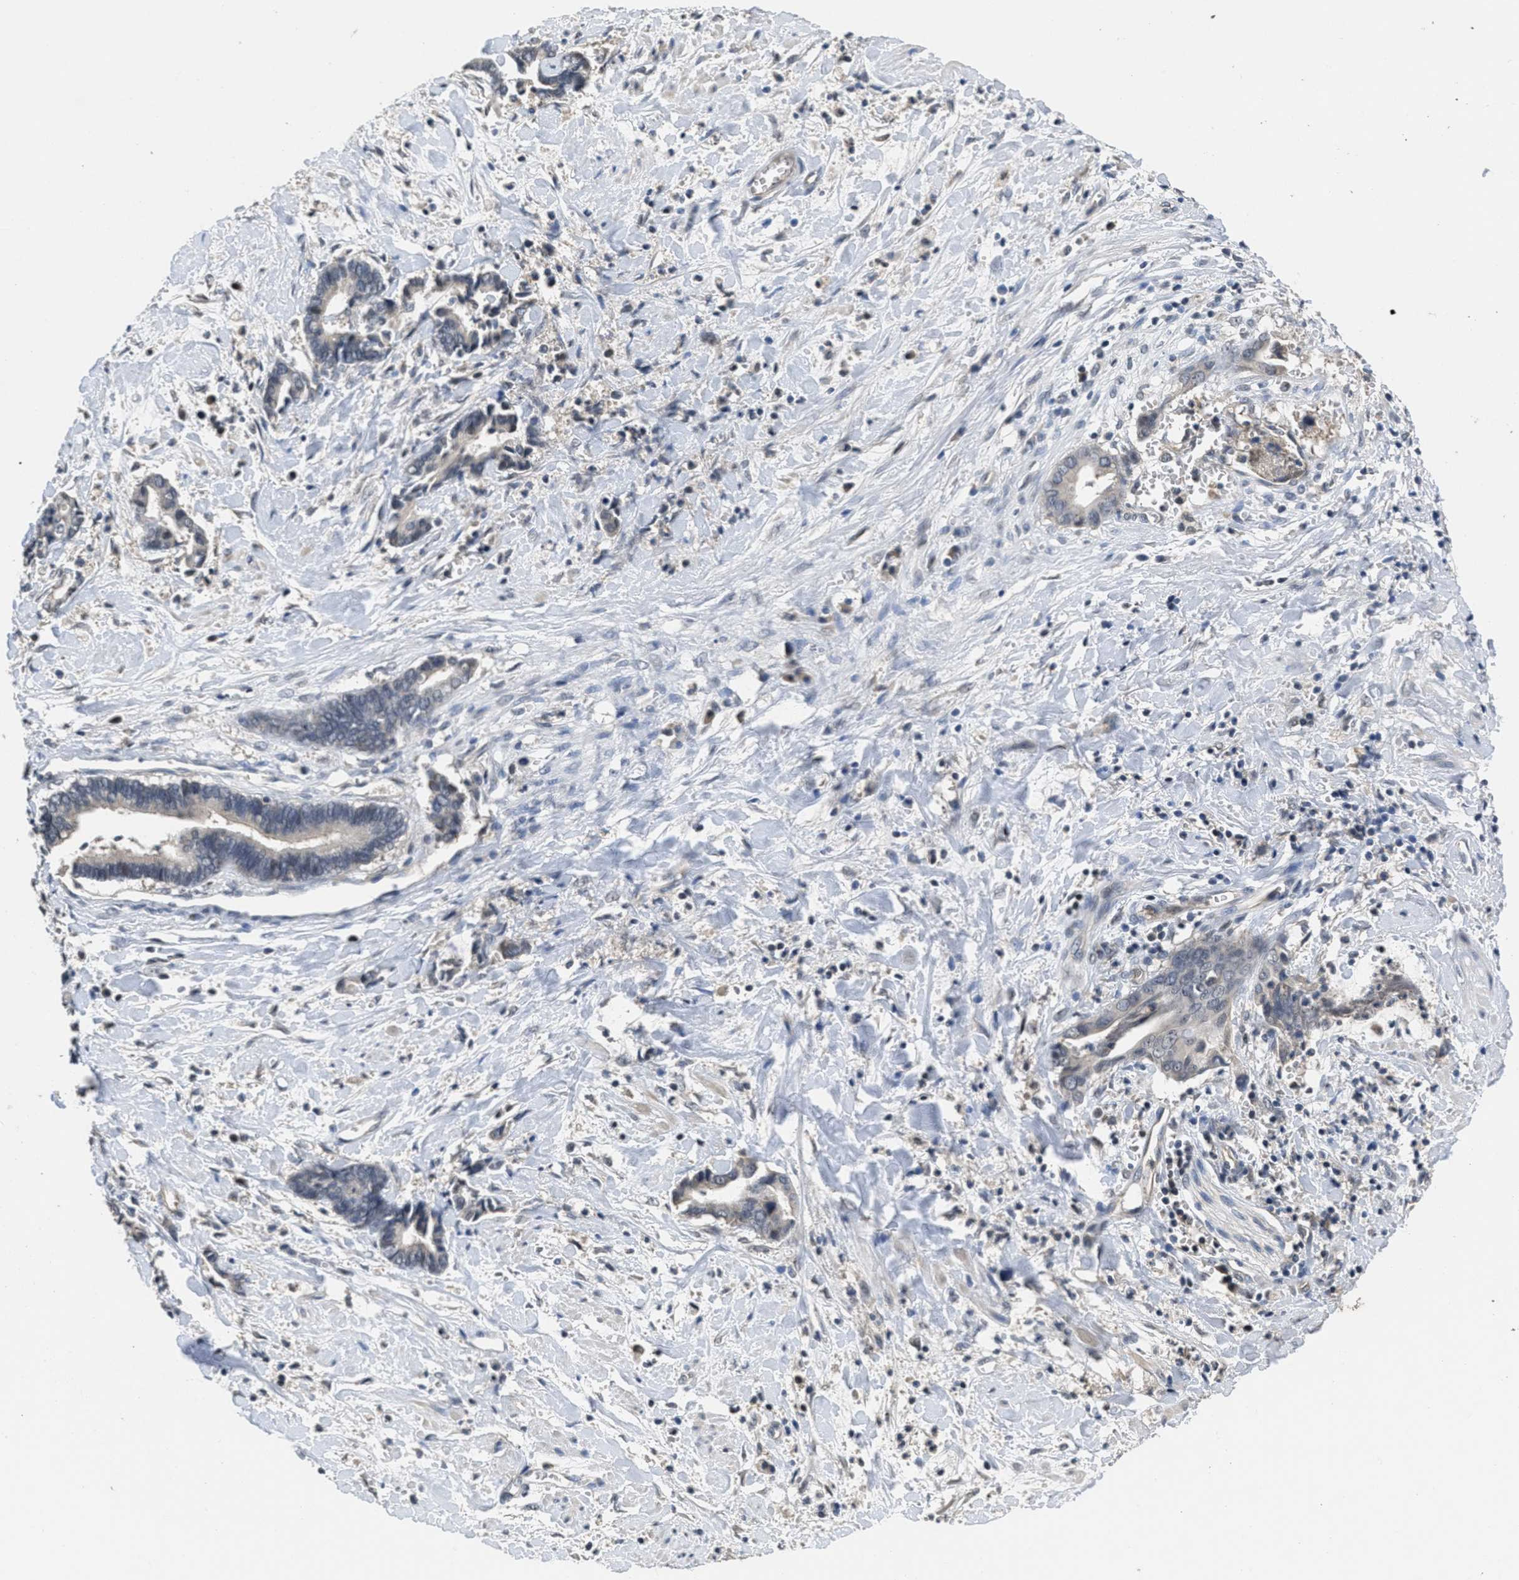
{"staining": {"intensity": "weak", "quantity": "<25%", "location": "cytoplasmic/membranous"}, "tissue": "cervical cancer", "cell_type": "Tumor cells", "image_type": "cancer", "snomed": [{"axis": "morphology", "description": "Adenocarcinoma, NOS"}, {"axis": "topography", "description": "Cervix"}], "caption": "Tumor cells show no significant protein staining in cervical cancer (adenocarcinoma).", "gene": "ANGPT1", "patient": {"sex": "female", "age": 44}}